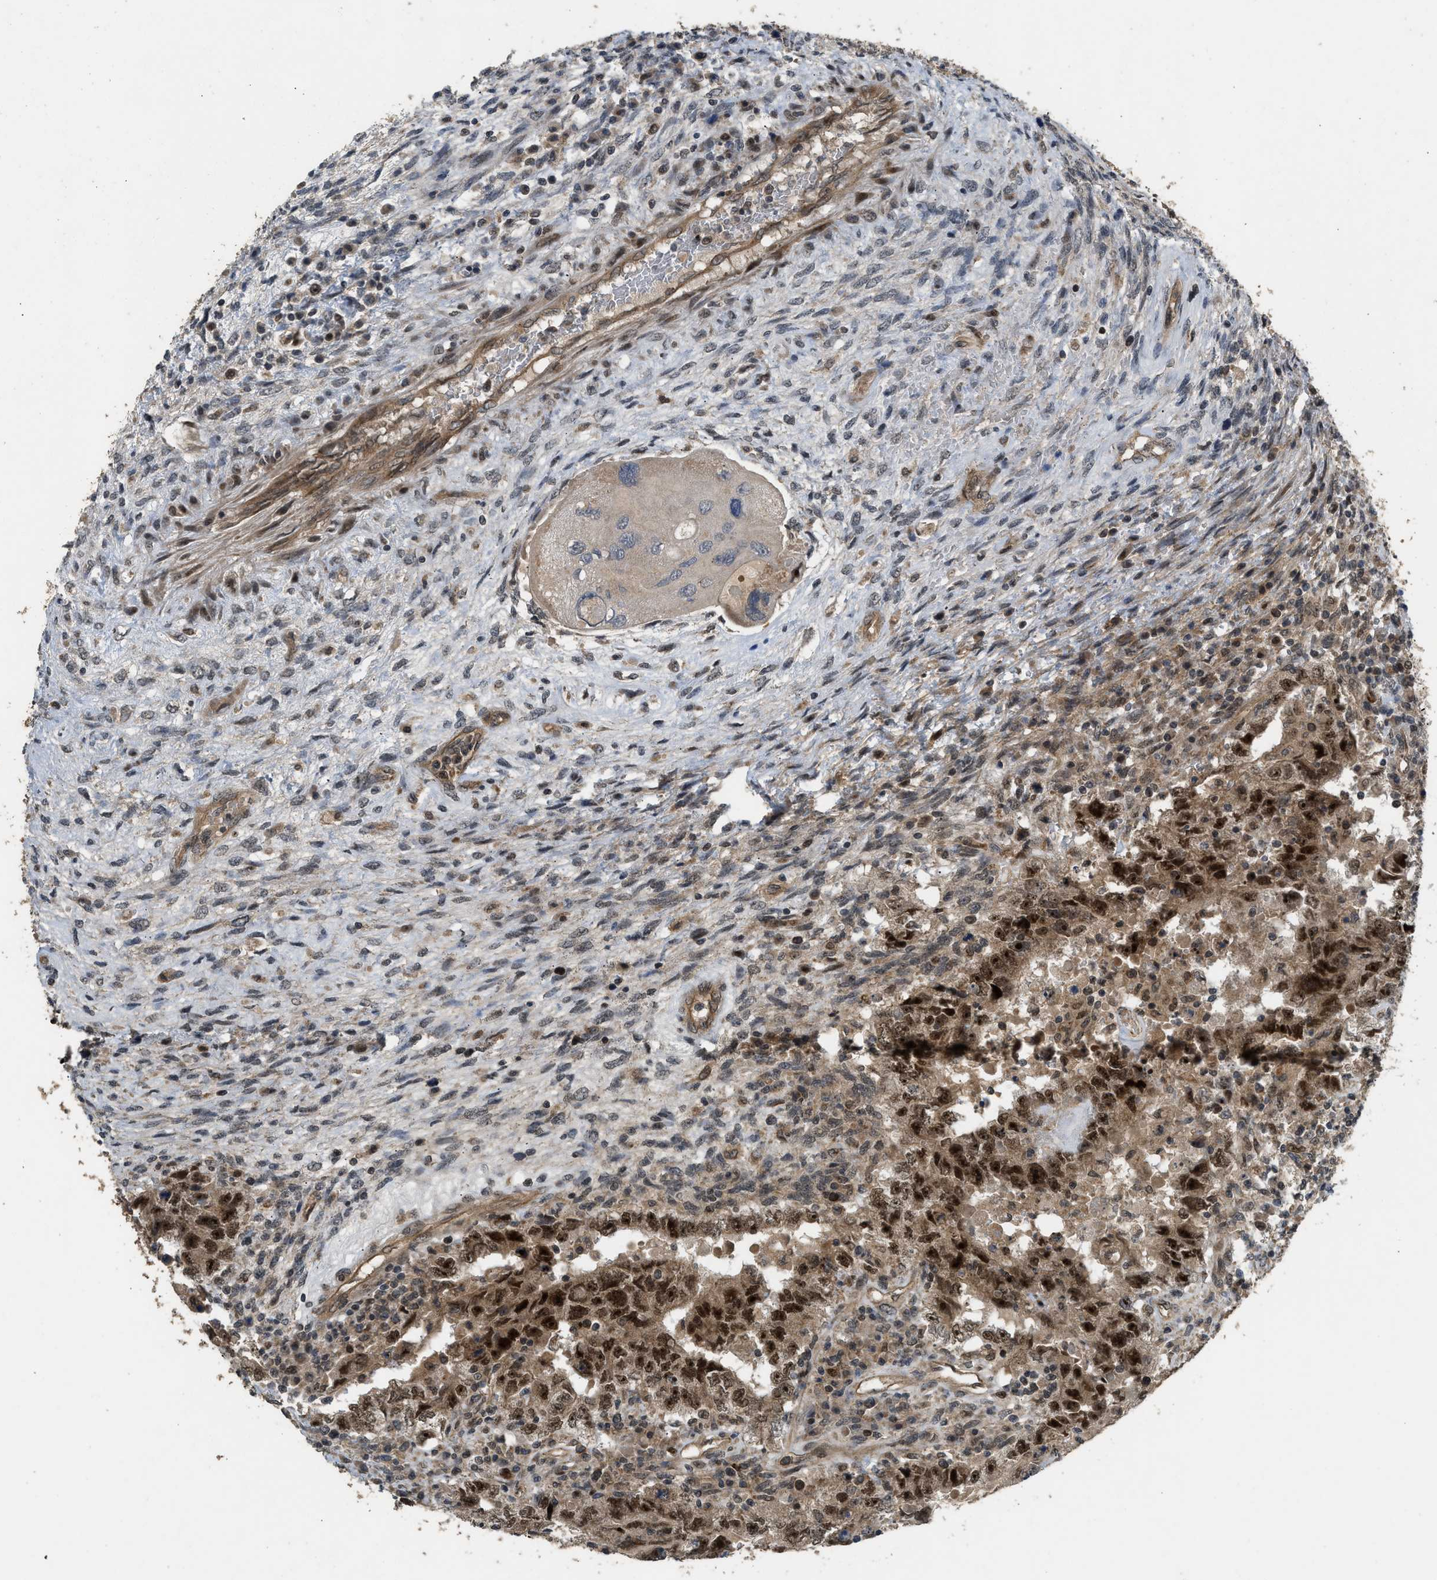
{"staining": {"intensity": "strong", "quantity": ">75%", "location": "nuclear"}, "tissue": "testis cancer", "cell_type": "Tumor cells", "image_type": "cancer", "snomed": [{"axis": "morphology", "description": "Carcinoma, Embryonal, NOS"}, {"axis": "topography", "description": "Testis"}], "caption": "This photomicrograph demonstrates testis cancer (embryonal carcinoma) stained with immunohistochemistry to label a protein in brown. The nuclear of tumor cells show strong positivity for the protein. Nuclei are counter-stained blue.", "gene": "GET1", "patient": {"sex": "male", "age": 26}}